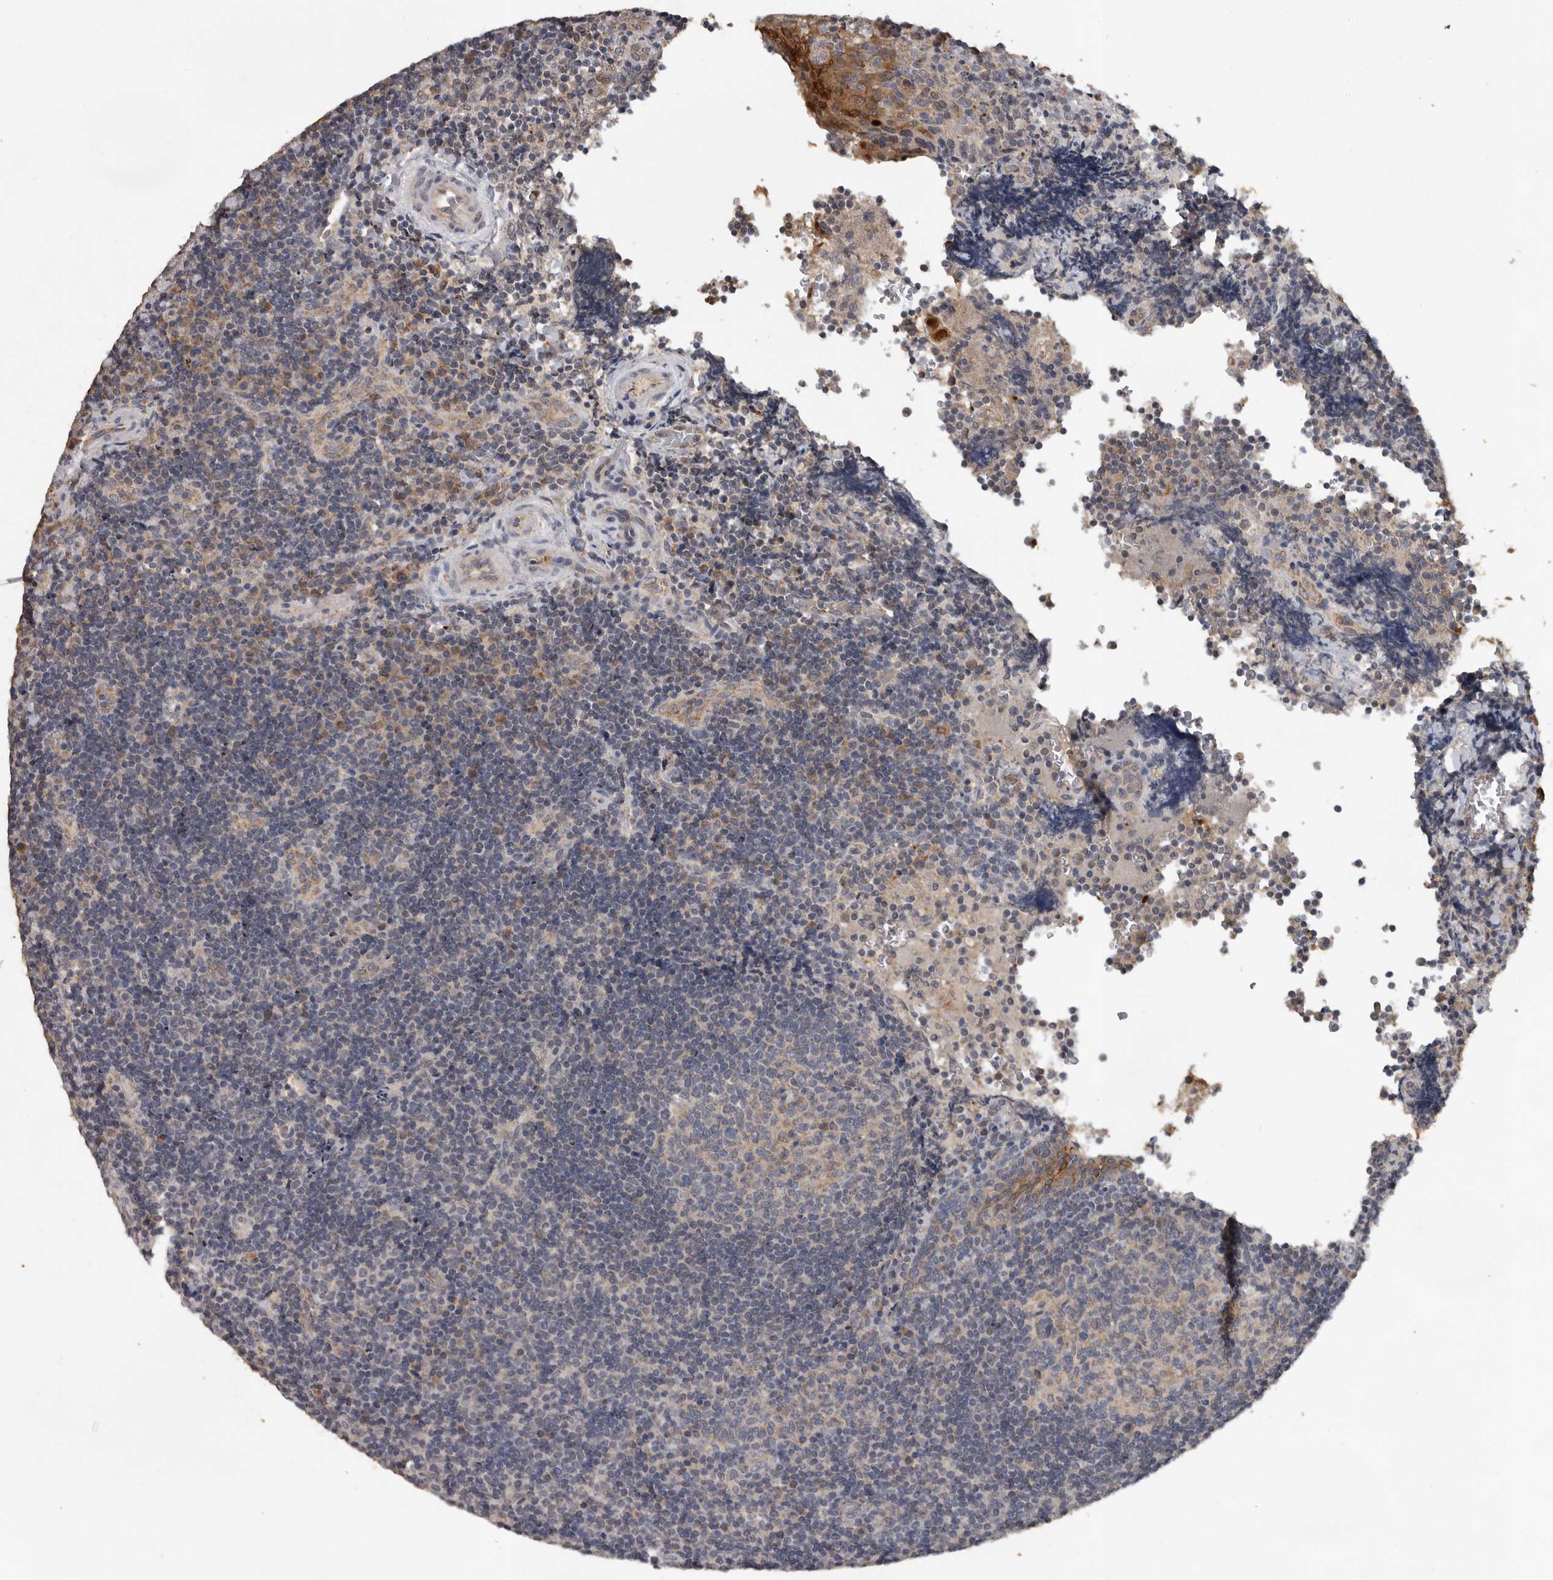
{"staining": {"intensity": "negative", "quantity": "none", "location": "none"}, "tissue": "lymphoma", "cell_type": "Tumor cells", "image_type": "cancer", "snomed": [{"axis": "morphology", "description": "Malignant lymphoma, non-Hodgkin's type, High grade"}, {"axis": "topography", "description": "Tonsil"}], "caption": "This is an immunohistochemistry (IHC) photomicrograph of human lymphoma. There is no positivity in tumor cells.", "gene": "MTF1", "patient": {"sex": "female", "age": 36}}